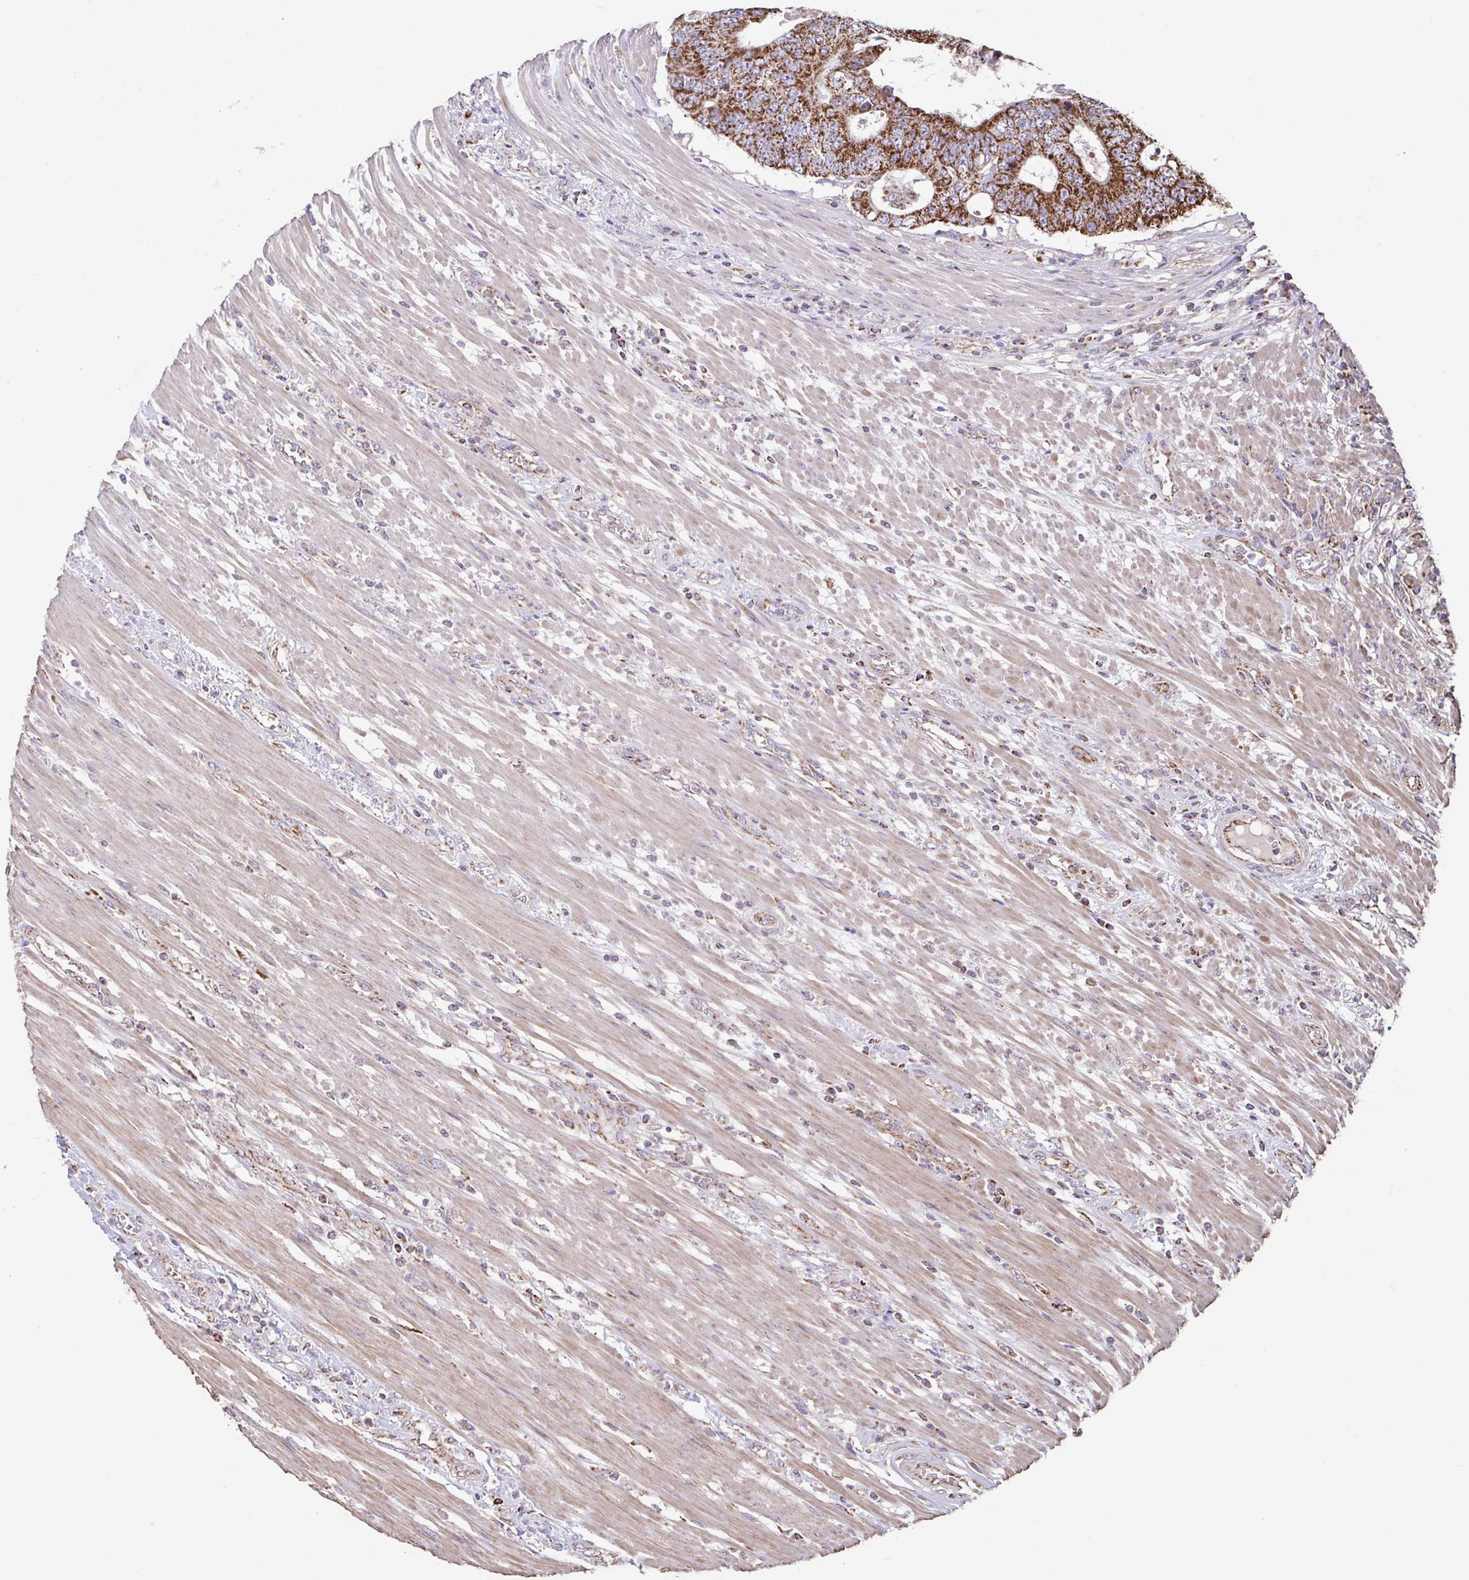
{"staining": {"intensity": "strong", "quantity": ">75%", "location": "cytoplasmic/membranous"}, "tissue": "colorectal cancer", "cell_type": "Tumor cells", "image_type": "cancer", "snomed": [{"axis": "morphology", "description": "Adenocarcinoma, NOS"}, {"axis": "topography", "description": "Colon"}], "caption": "The photomicrograph reveals immunohistochemical staining of colorectal cancer. There is strong cytoplasmic/membranous positivity is seen in about >75% of tumor cells.", "gene": "DIP2B", "patient": {"sex": "female", "age": 48}}